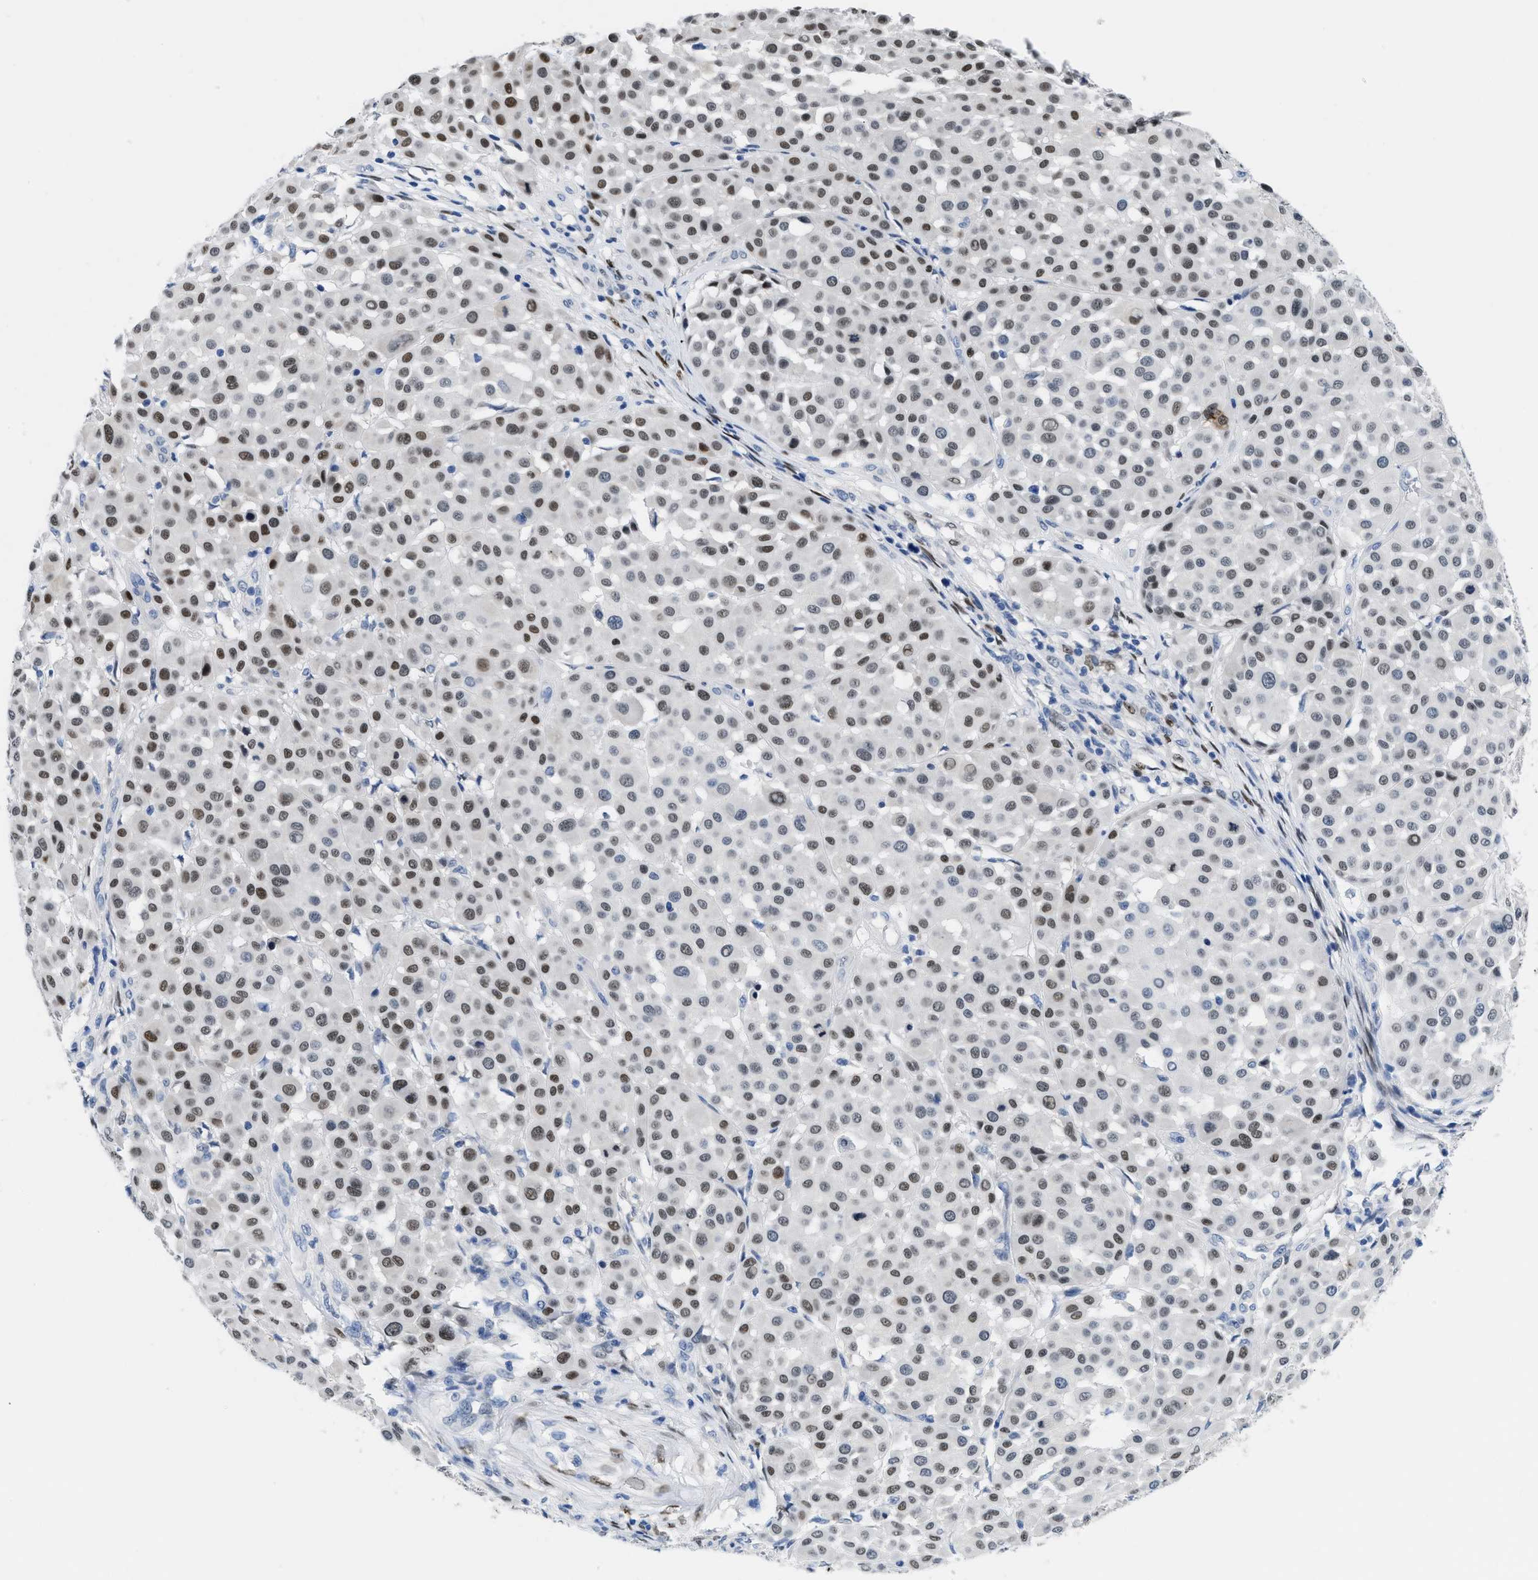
{"staining": {"intensity": "moderate", "quantity": "25%-75%", "location": "nuclear"}, "tissue": "melanoma", "cell_type": "Tumor cells", "image_type": "cancer", "snomed": [{"axis": "morphology", "description": "Malignant melanoma, Metastatic site"}, {"axis": "topography", "description": "Soft tissue"}], "caption": "The photomicrograph reveals immunohistochemical staining of melanoma. There is moderate nuclear positivity is seen in approximately 25%-75% of tumor cells.", "gene": "NFIX", "patient": {"sex": "male", "age": 41}}